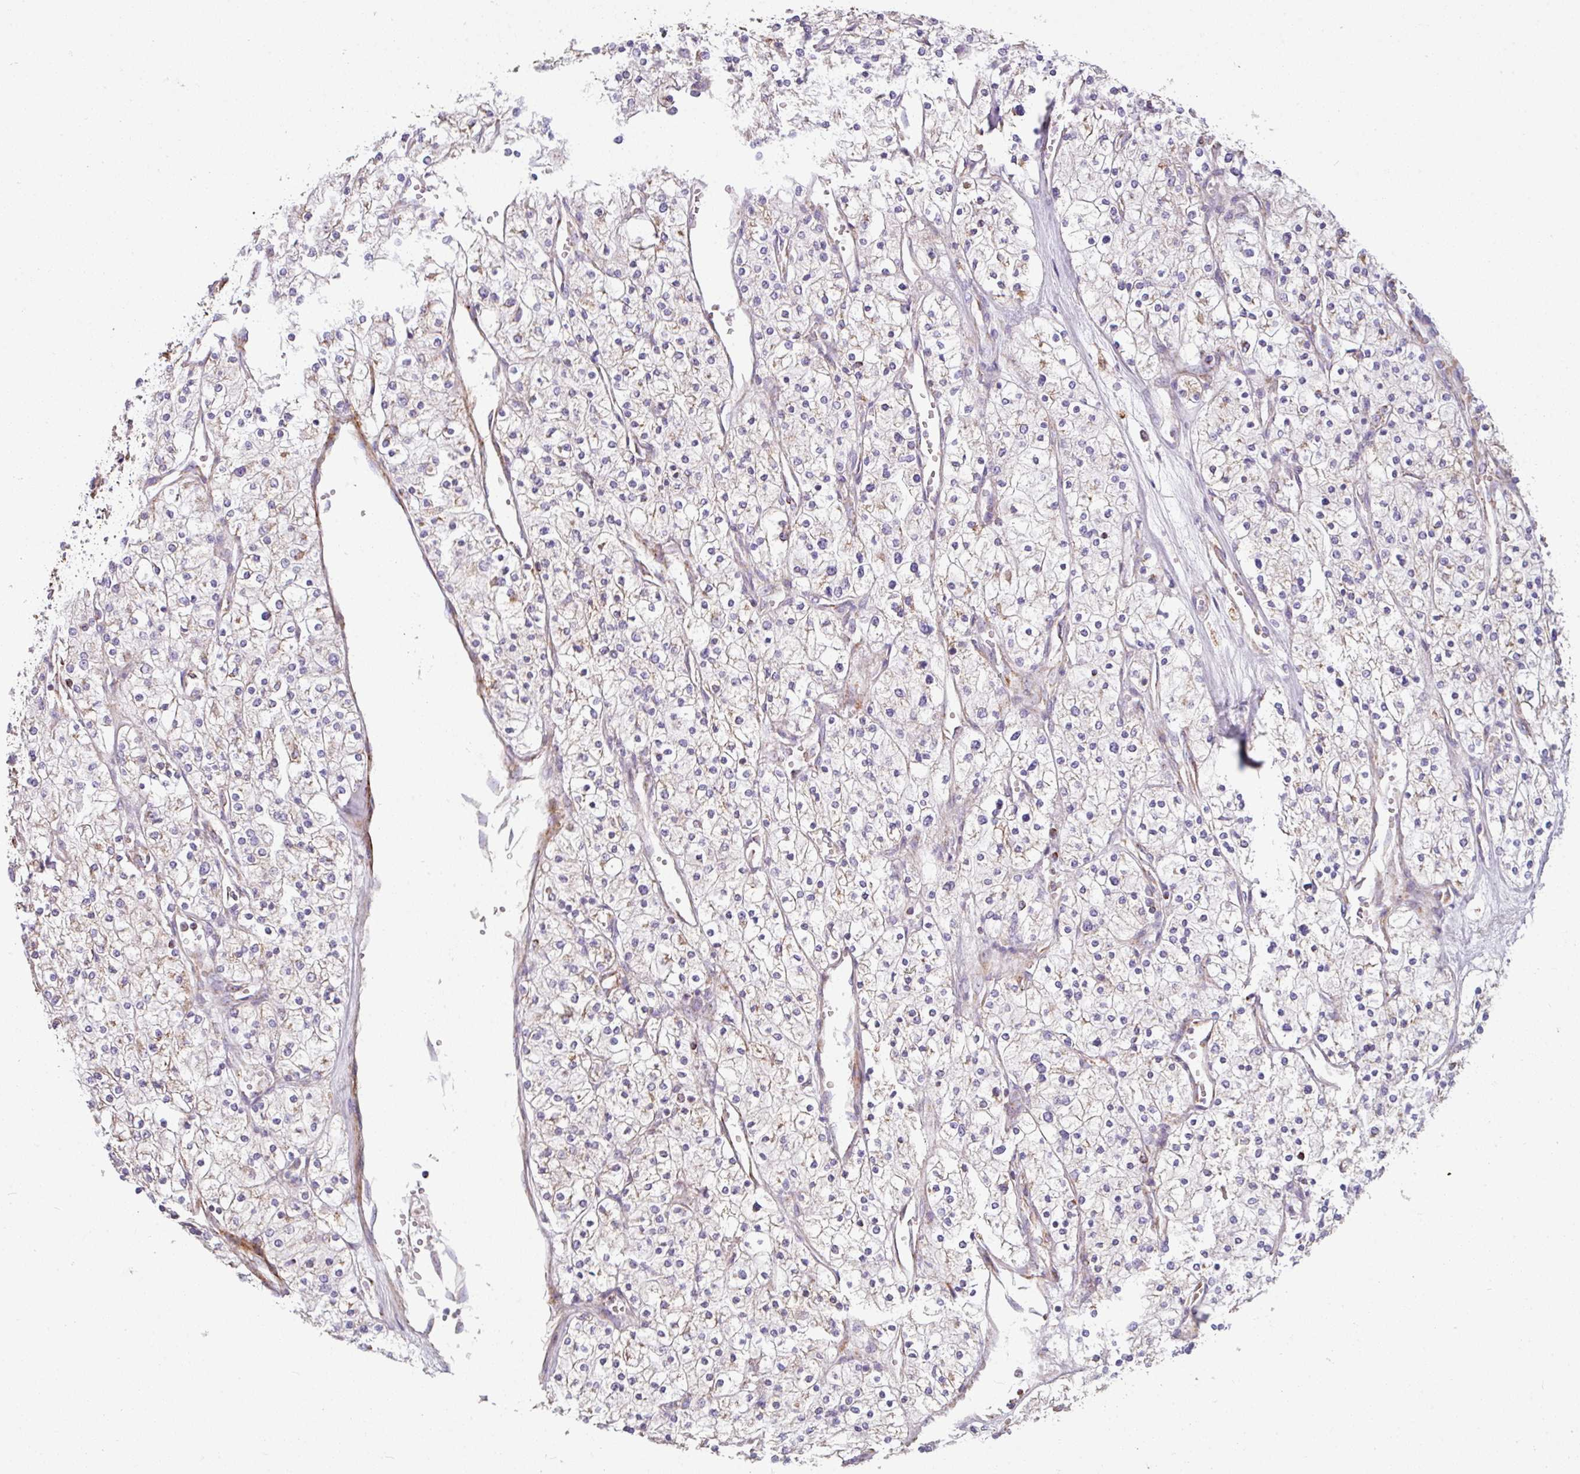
{"staining": {"intensity": "weak", "quantity": "<25%", "location": "cytoplasmic/membranous"}, "tissue": "renal cancer", "cell_type": "Tumor cells", "image_type": "cancer", "snomed": [{"axis": "morphology", "description": "Adenocarcinoma, NOS"}, {"axis": "topography", "description": "Kidney"}], "caption": "Immunohistochemistry (IHC) of human adenocarcinoma (renal) demonstrates no positivity in tumor cells.", "gene": "SQOR", "patient": {"sex": "male", "age": 80}}